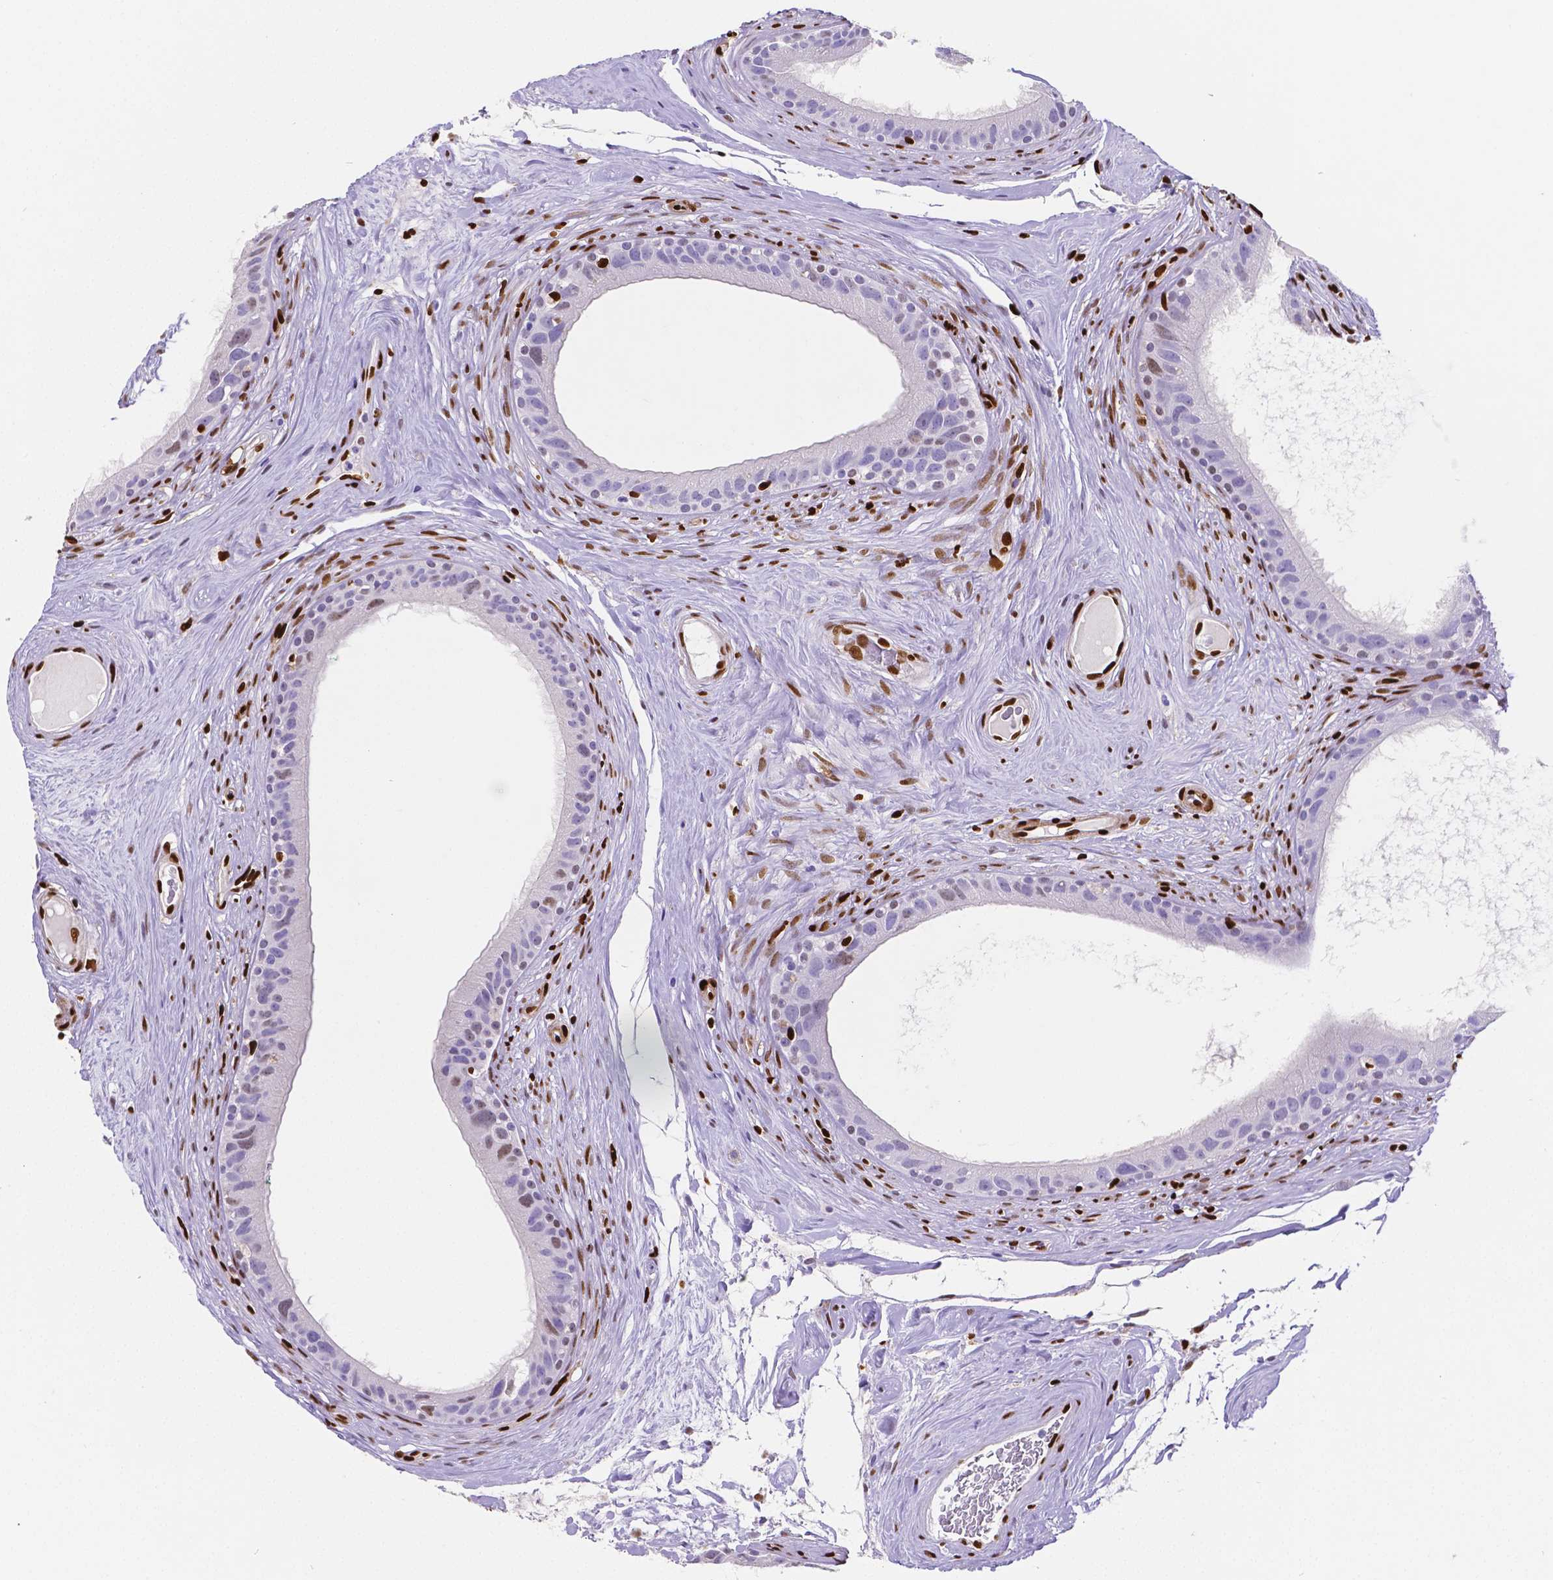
{"staining": {"intensity": "negative", "quantity": "none", "location": "none"}, "tissue": "epididymis", "cell_type": "Glandular cells", "image_type": "normal", "snomed": [{"axis": "morphology", "description": "Normal tissue, NOS"}, {"axis": "topography", "description": "Epididymis"}], "caption": "Human epididymis stained for a protein using immunohistochemistry (IHC) exhibits no staining in glandular cells.", "gene": "MEF2C", "patient": {"sex": "male", "age": 59}}